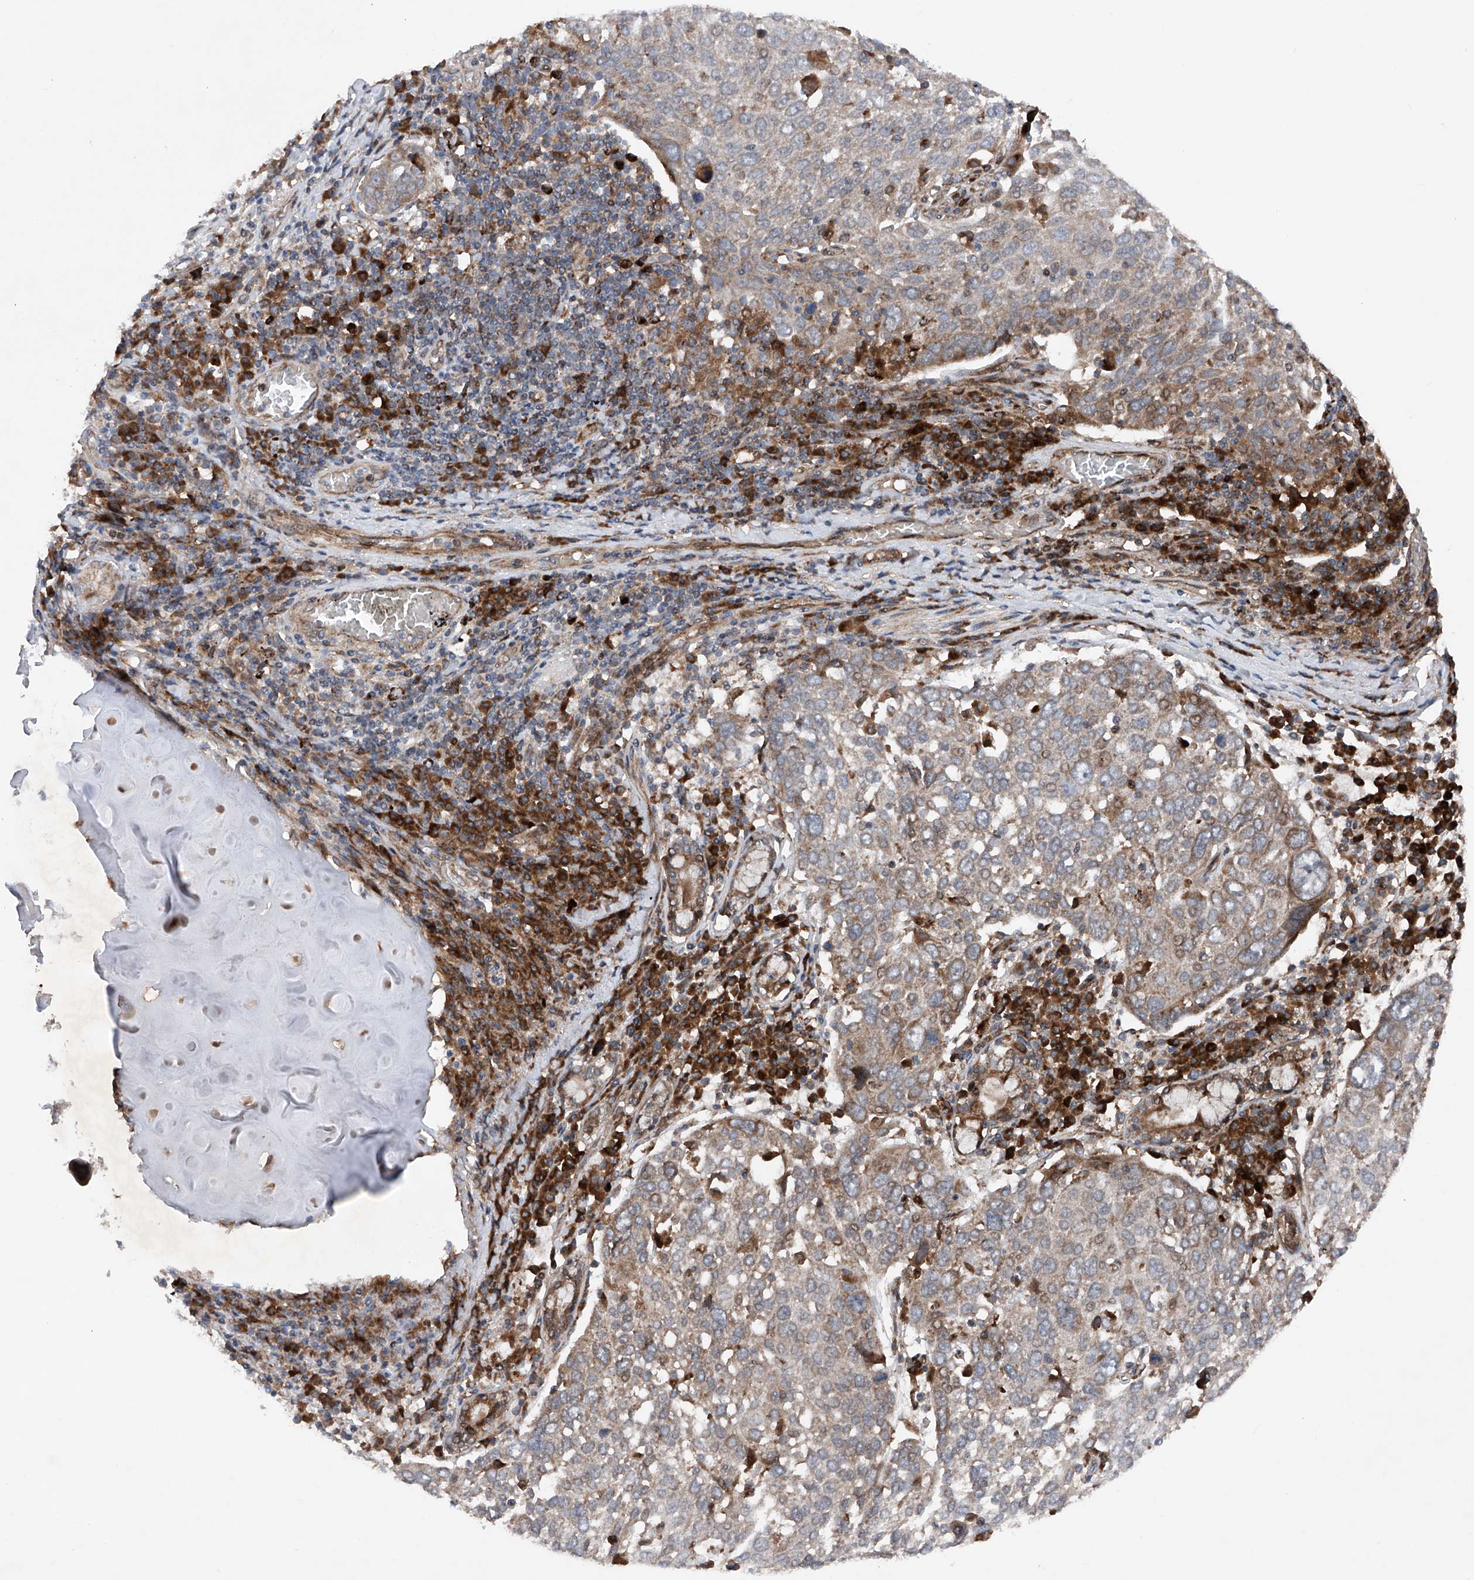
{"staining": {"intensity": "moderate", "quantity": ">75%", "location": "cytoplasmic/membranous"}, "tissue": "lung cancer", "cell_type": "Tumor cells", "image_type": "cancer", "snomed": [{"axis": "morphology", "description": "Squamous cell carcinoma, NOS"}, {"axis": "topography", "description": "Lung"}], "caption": "Immunohistochemical staining of lung cancer (squamous cell carcinoma) shows moderate cytoplasmic/membranous protein expression in about >75% of tumor cells.", "gene": "DAD1", "patient": {"sex": "male", "age": 65}}